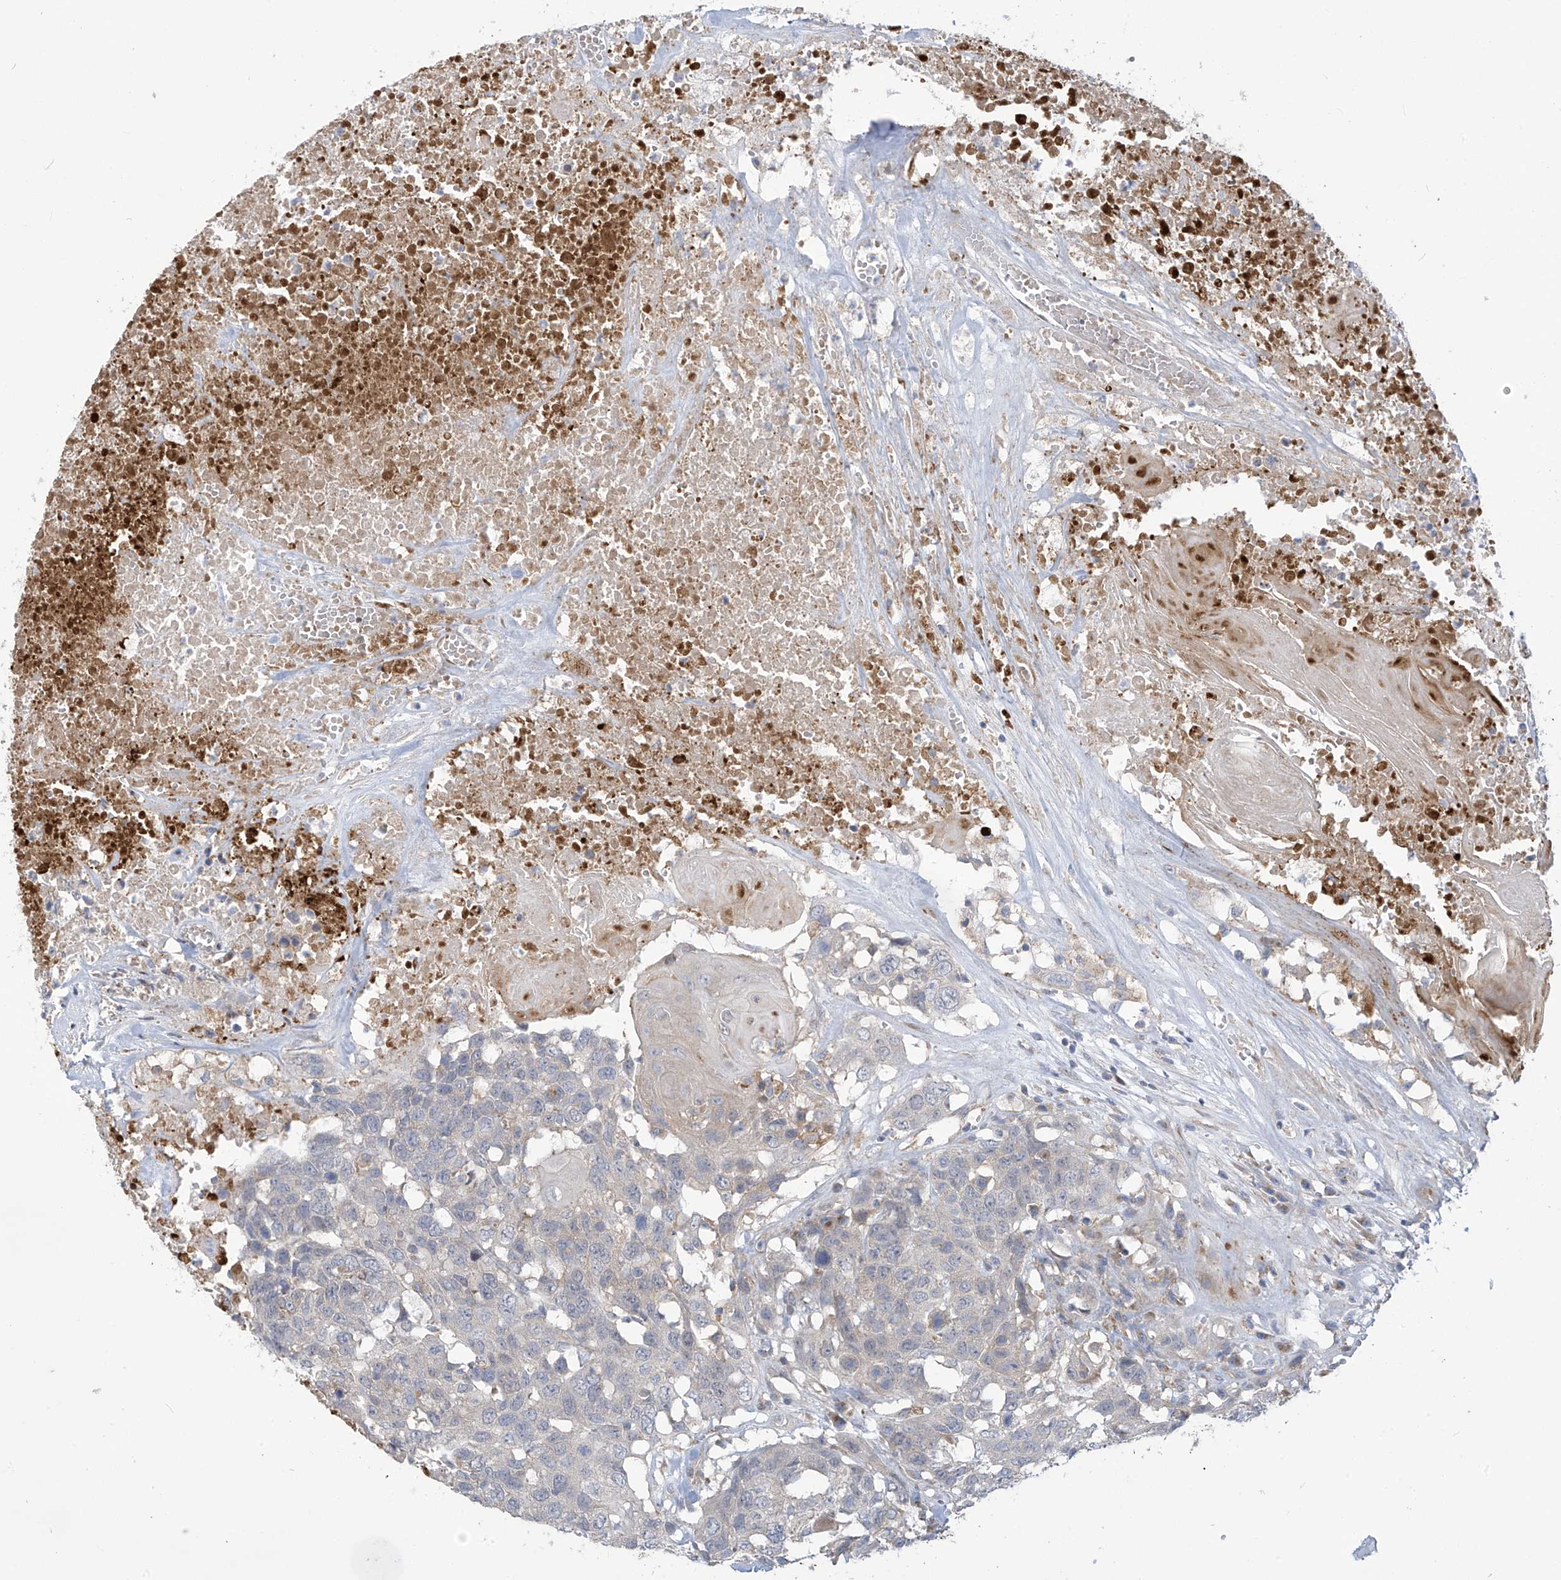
{"staining": {"intensity": "negative", "quantity": "none", "location": "none"}, "tissue": "head and neck cancer", "cell_type": "Tumor cells", "image_type": "cancer", "snomed": [{"axis": "morphology", "description": "Squamous cell carcinoma, NOS"}, {"axis": "topography", "description": "Head-Neck"}], "caption": "DAB immunohistochemical staining of human head and neck cancer (squamous cell carcinoma) shows no significant staining in tumor cells. (DAB (3,3'-diaminobenzidine) immunohistochemistry visualized using brightfield microscopy, high magnification).", "gene": "ADAT2", "patient": {"sex": "male", "age": 66}}